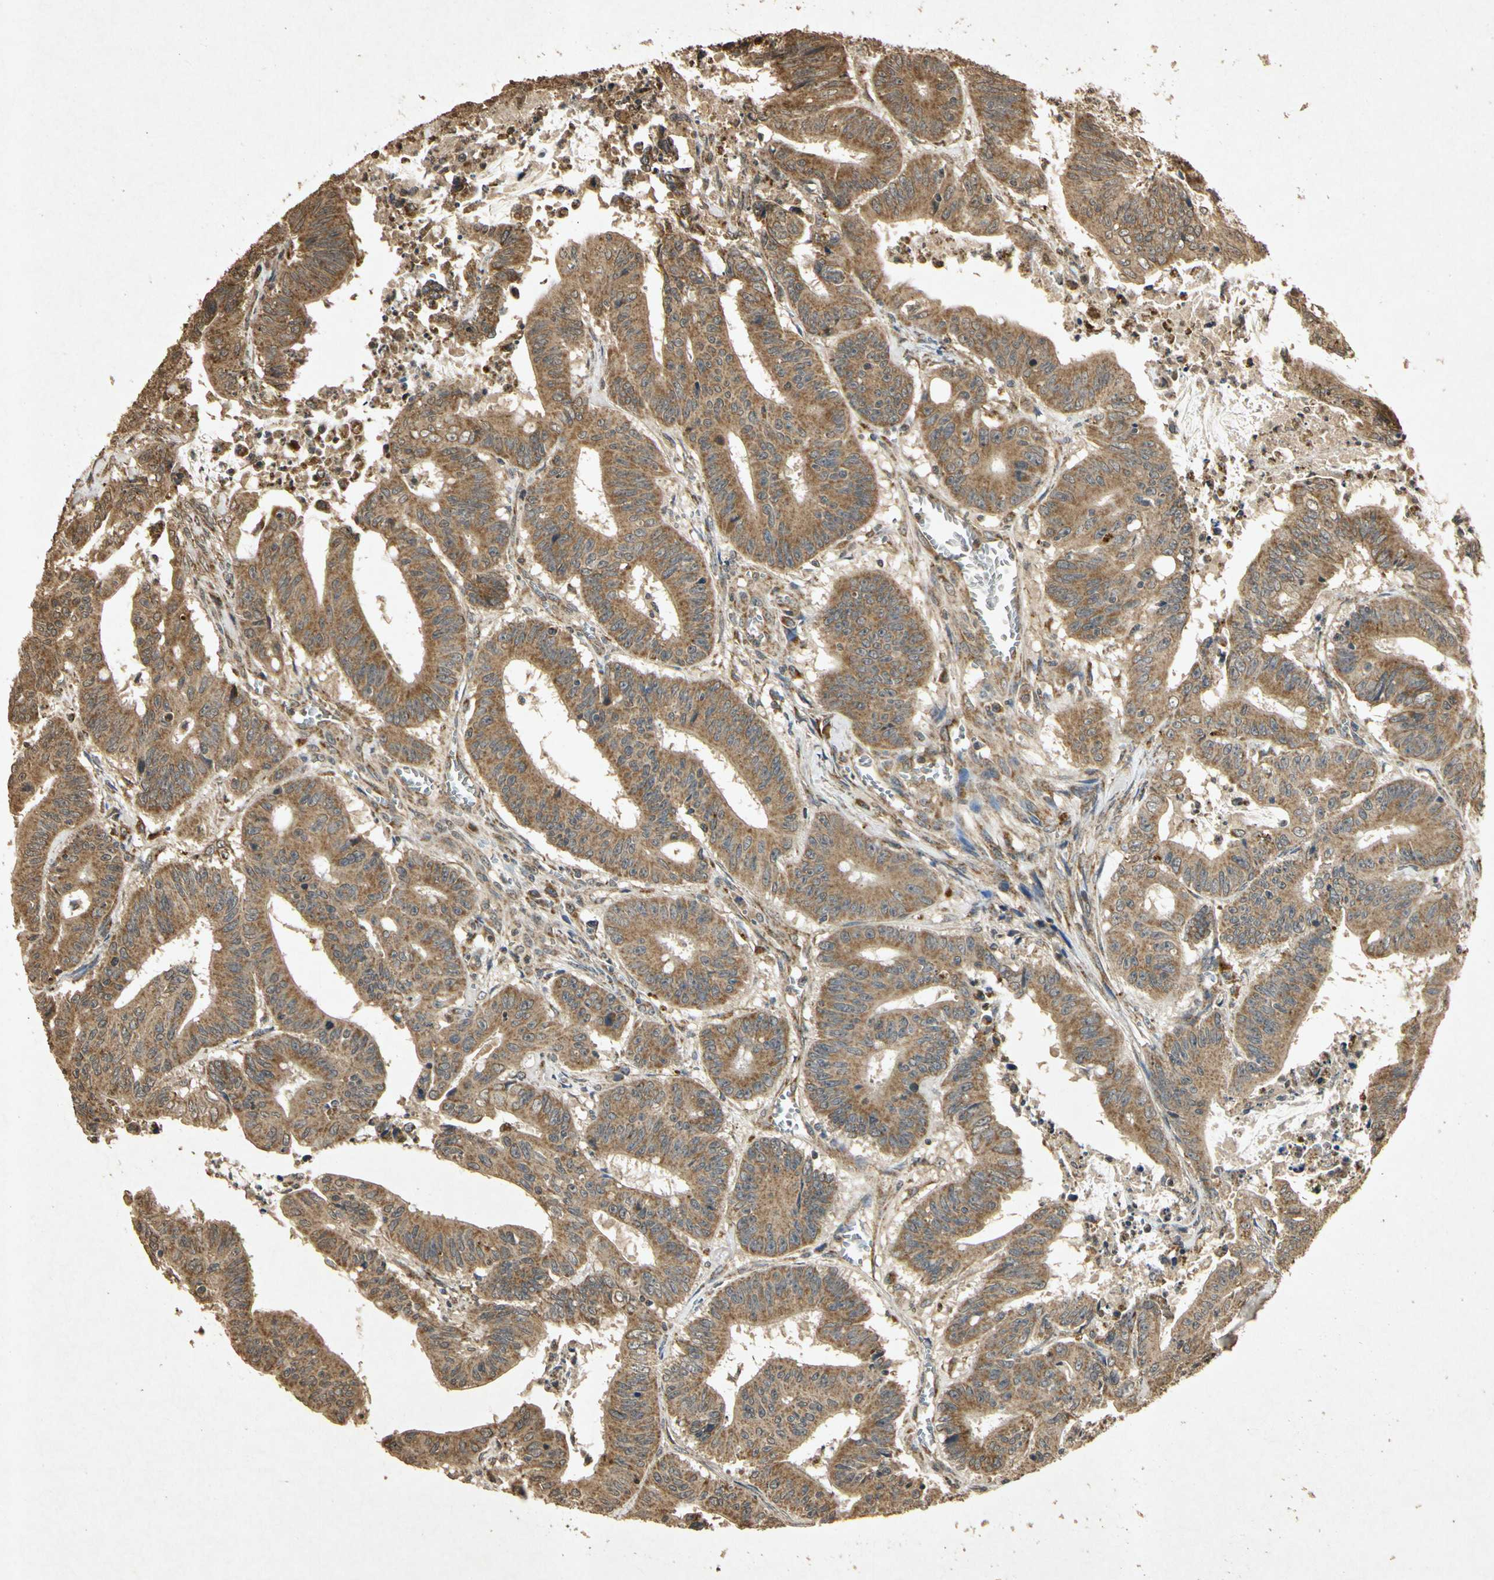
{"staining": {"intensity": "moderate", "quantity": ">75%", "location": "cytoplasmic/membranous"}, "tissue": "colorectal cancer", "cell_type": "Tumor cells", "image_type": "cancer", "snomed": [{"axis": "morphology", "description": "Adenocarcinoma, NOS"}, {"axis": "topography", "description": "Colon"}], "caption": "Tumor cells demonstrate medium levels of moderate cytoplasmic/membranous staining in approximately >75% of cells in colorectal adenocarcinoma. Nuclei are stained in blue.", "gene": "PRDX3", "patient": {"sex": "male", "age": 45}}